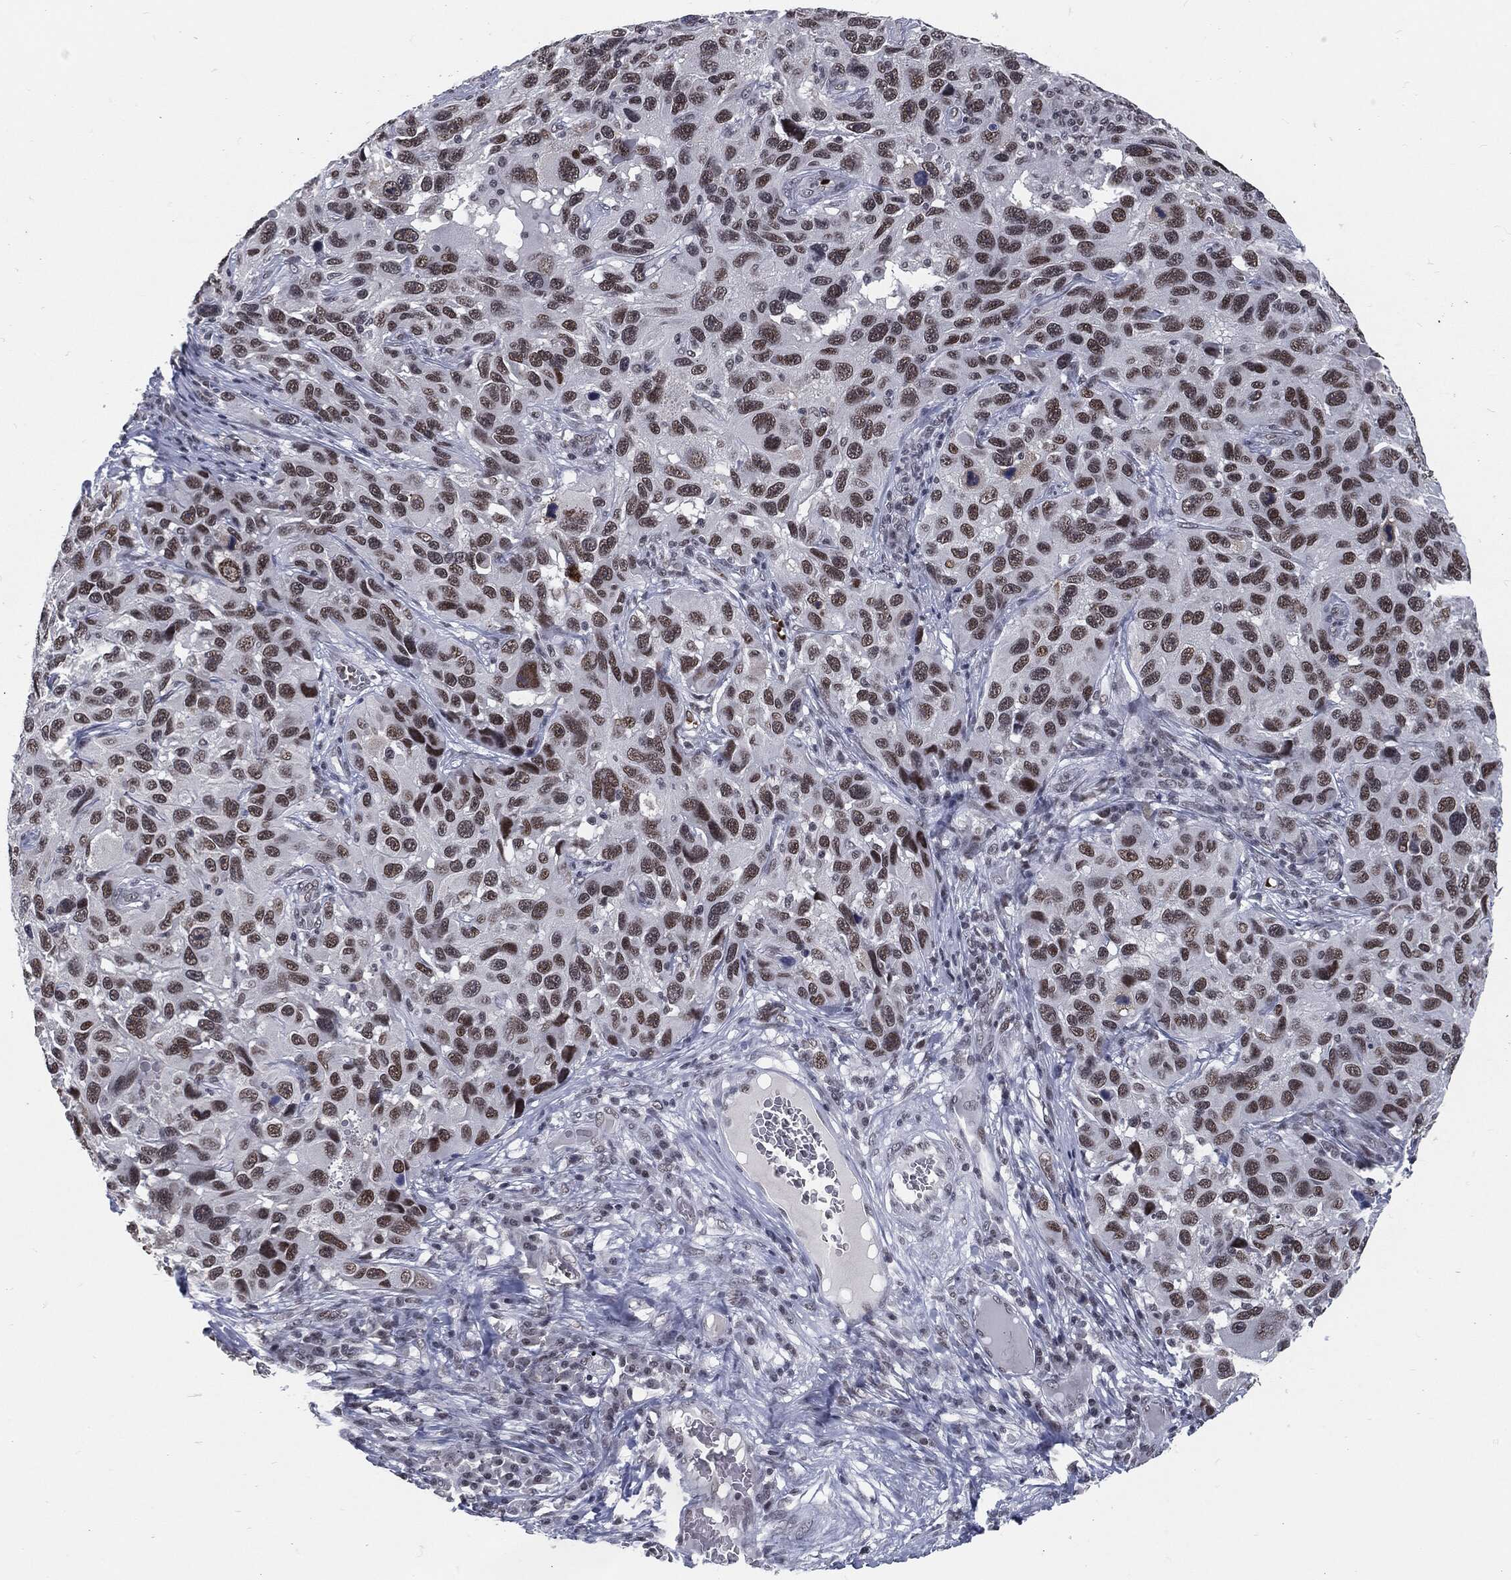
{"staining": {"intensity": "moderate", "quantity": ">75%", "location": "nuclear"}, "tissue": "melanoma", "cell_type": "Tumor cells", "image_type": "cancer", "snomed": [{"axis": "morphology", "description": "Malignant melanoma, NOS"}, {"axis": "topography", "description": "Skin"}], "caption": "IHC (DAB (3,3'-diaminobenzidine)) staining of human melanoma shows moderate nuclear protein positivity in approximately >75% of tumor cells.", "gene": "ANXA1", "patient": {"sex": "male", "age": 53}}